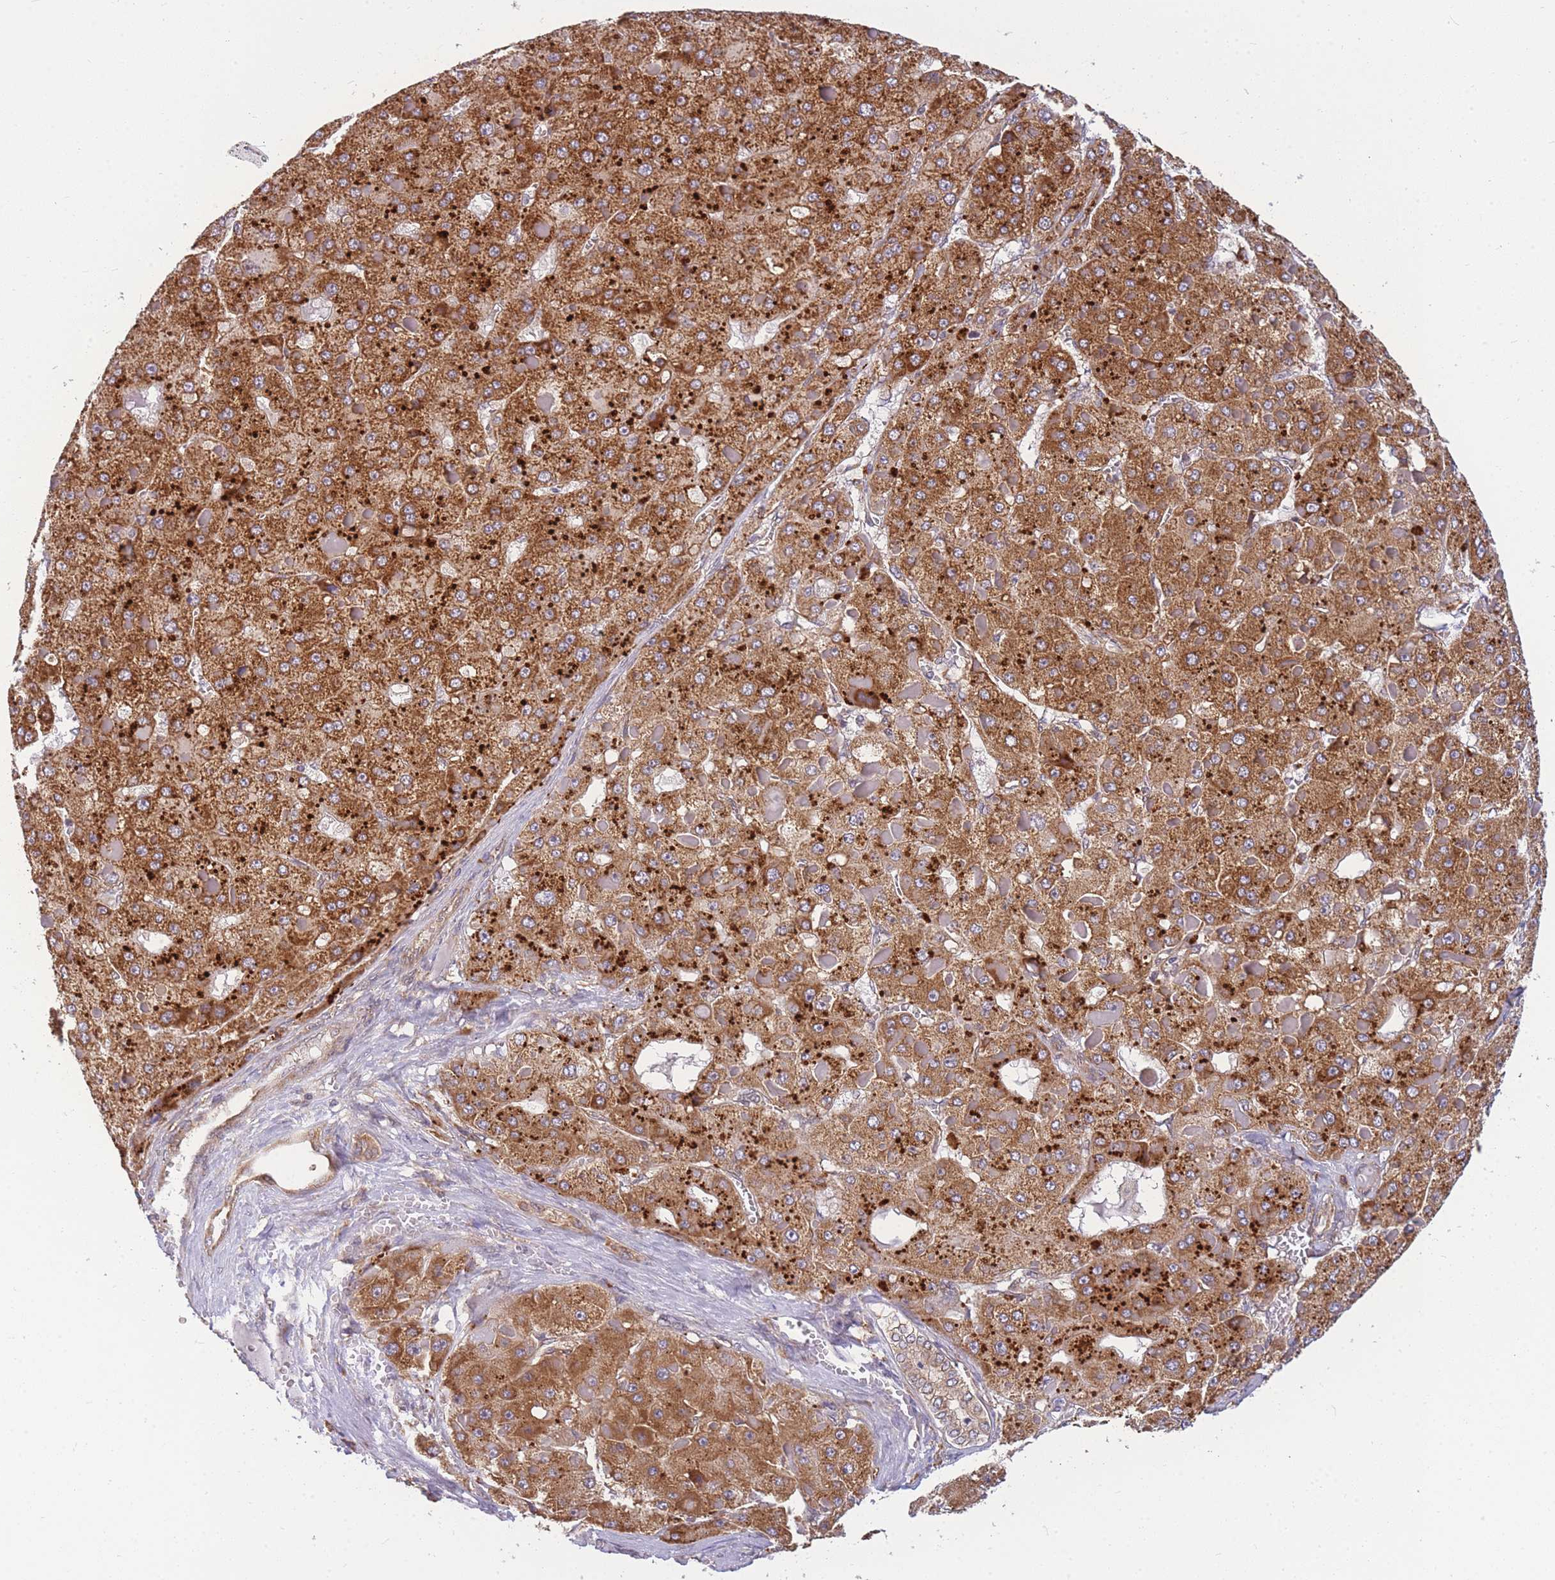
{"staining": {"intensity": "strong", "quantity": ">75%", "location": "cytoplasmic/membranous"}, "tissue": "liver cancer", "cell_type": "Tumor cells", "image_type": "cancer", "snomed": [{"axis": "morphology", "description": "Carcinoma, Hepatocellular, NOS"}, {"axis": "topography", "description": "Liver"}], "caption": "Human liver cancer (hepatocellular carcinoma) stained with a protein marker shows strong staining in tumor cells.", "gene": "MRPL23", "patient": {"sex": "female", "age": 73}}